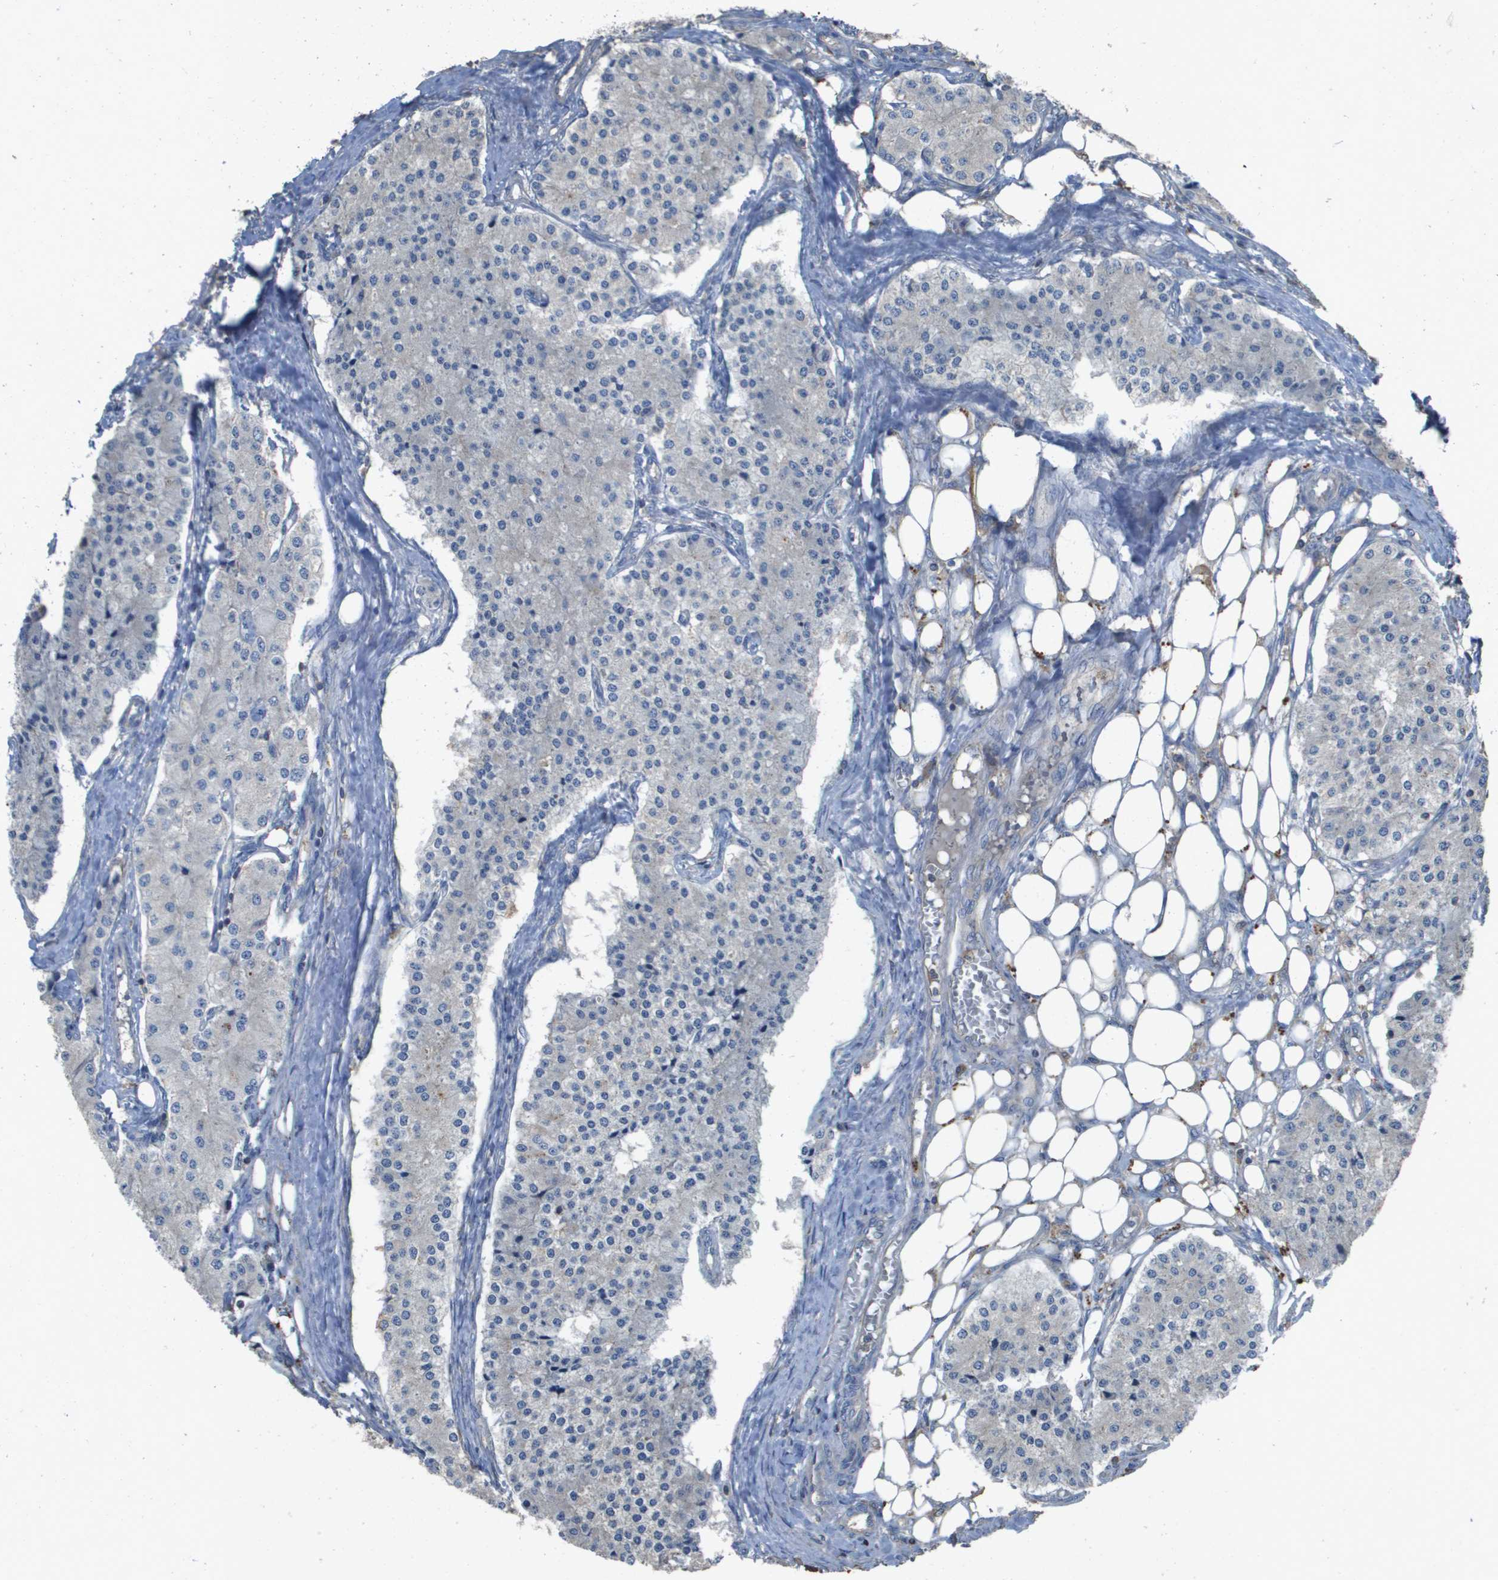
{"staining": {"intensity": "negative", "quantity": "none", "location": "none"}, "tissue": "carcinoid", "cell_type": "Tumor cells", "image_type": "cancer", "snomed": [{"axis": "morphology", "description": "Carcinoid, malignant, NOS"}, {"axis": "topography", "description": "Colon"}], "caption": "Carcinoid was stained to show a protein in brown. There is no significant positivity in tumor cells.", "gene": "CLCA4", "patient": {"sex": "female", "age": 52}}